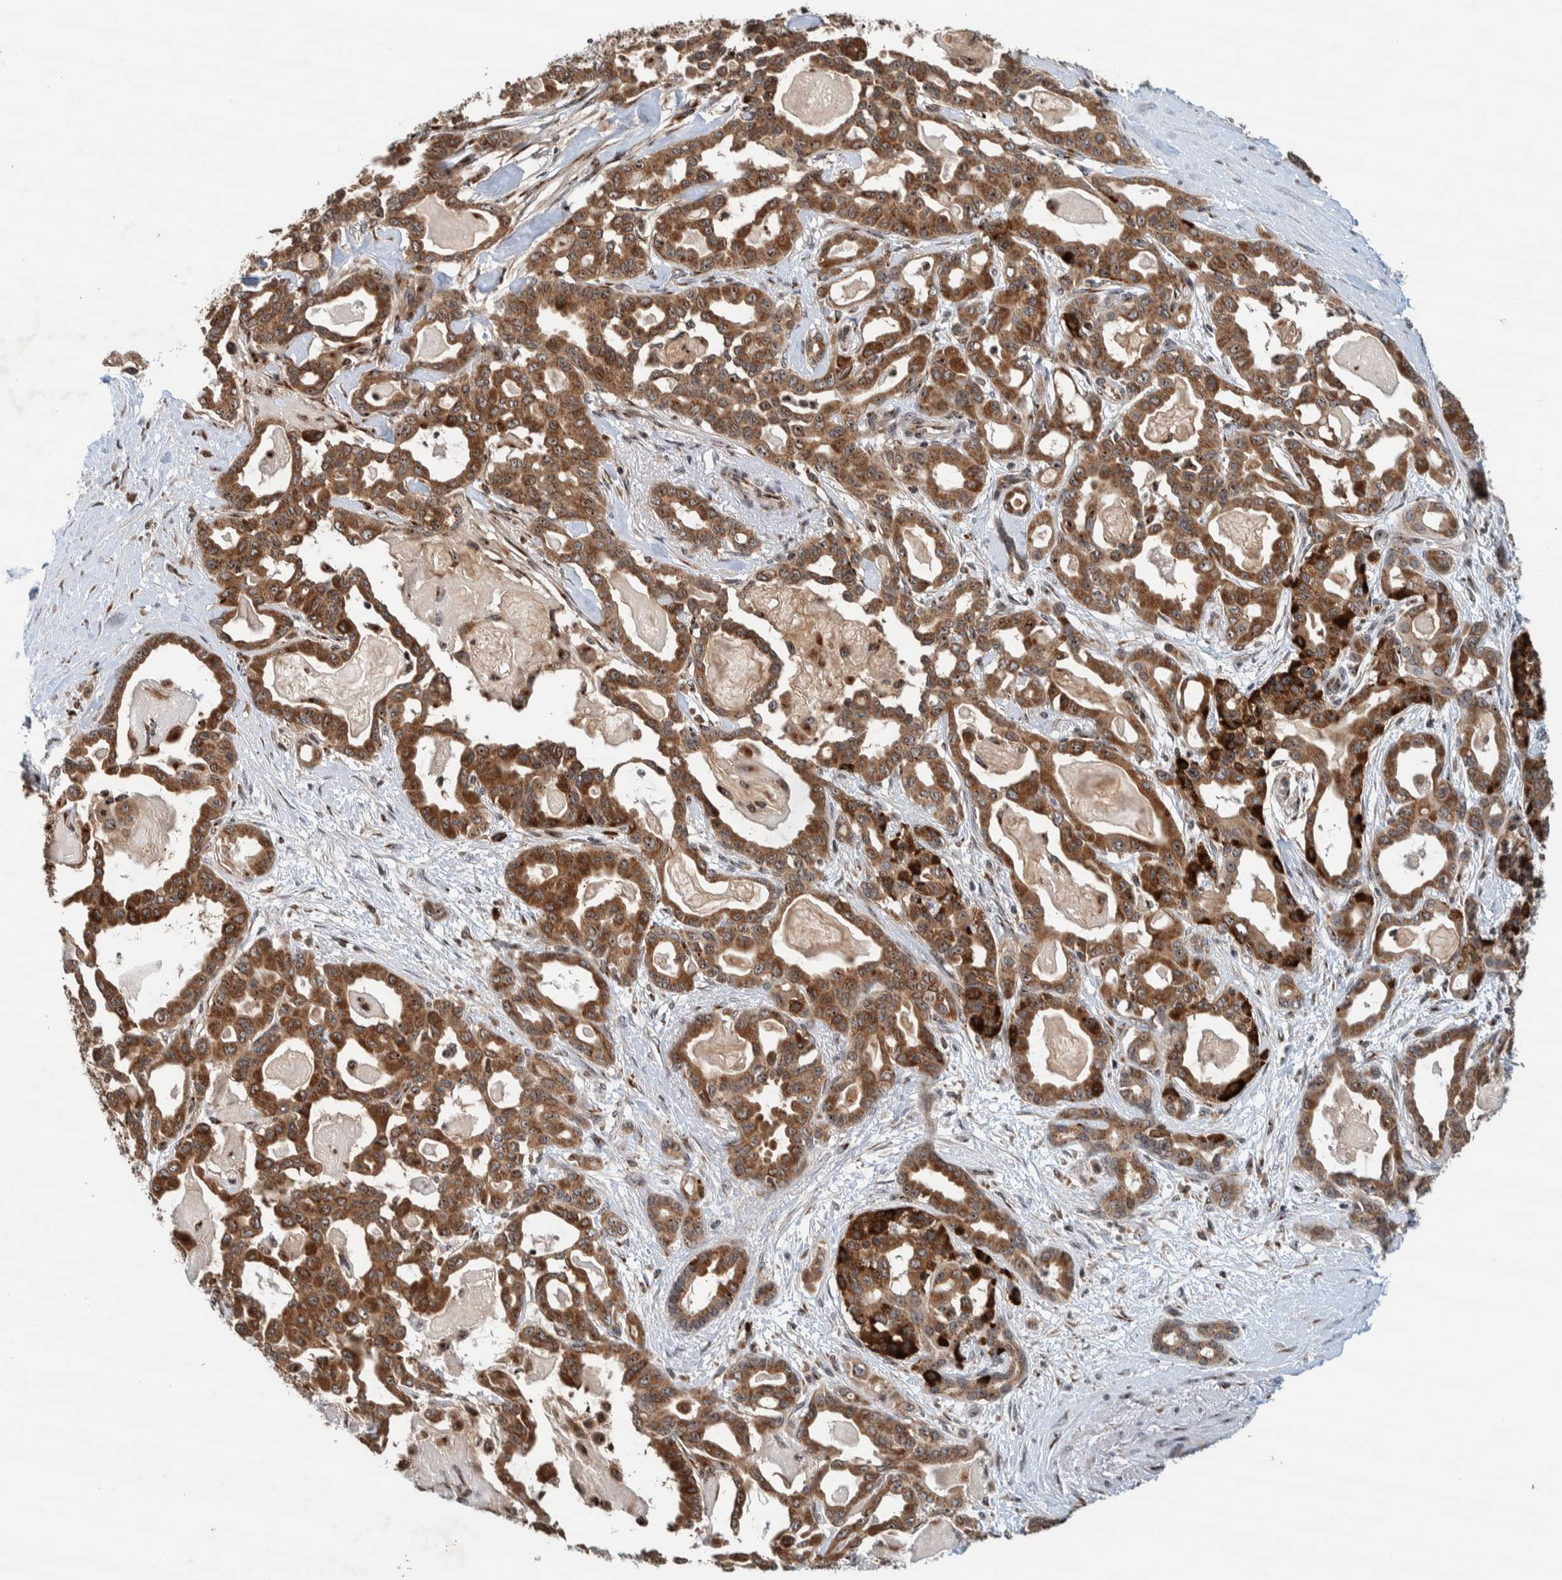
{"staining": {"intensity": "moderate", "quantity": ">75%", "location": "cytoplasmic/membranous"}, "tissue": "pancreatic cancer", "cell_type": "Tumor cells", "image_type": "cancer", "snomed": [{"axis": "morphology", "description": "Adenocarcinoma, NOS"}, {"axis": "topography", "description": "Pancreas"}], "caption": "Moderate cytoplasmic/membranous positivity for a protein is present in about >75% of tumor cells of pancreatic cancer using immunohistochemistry.", "gene": "CCDC182", "patient": {"sex": "male", "age": 63}}